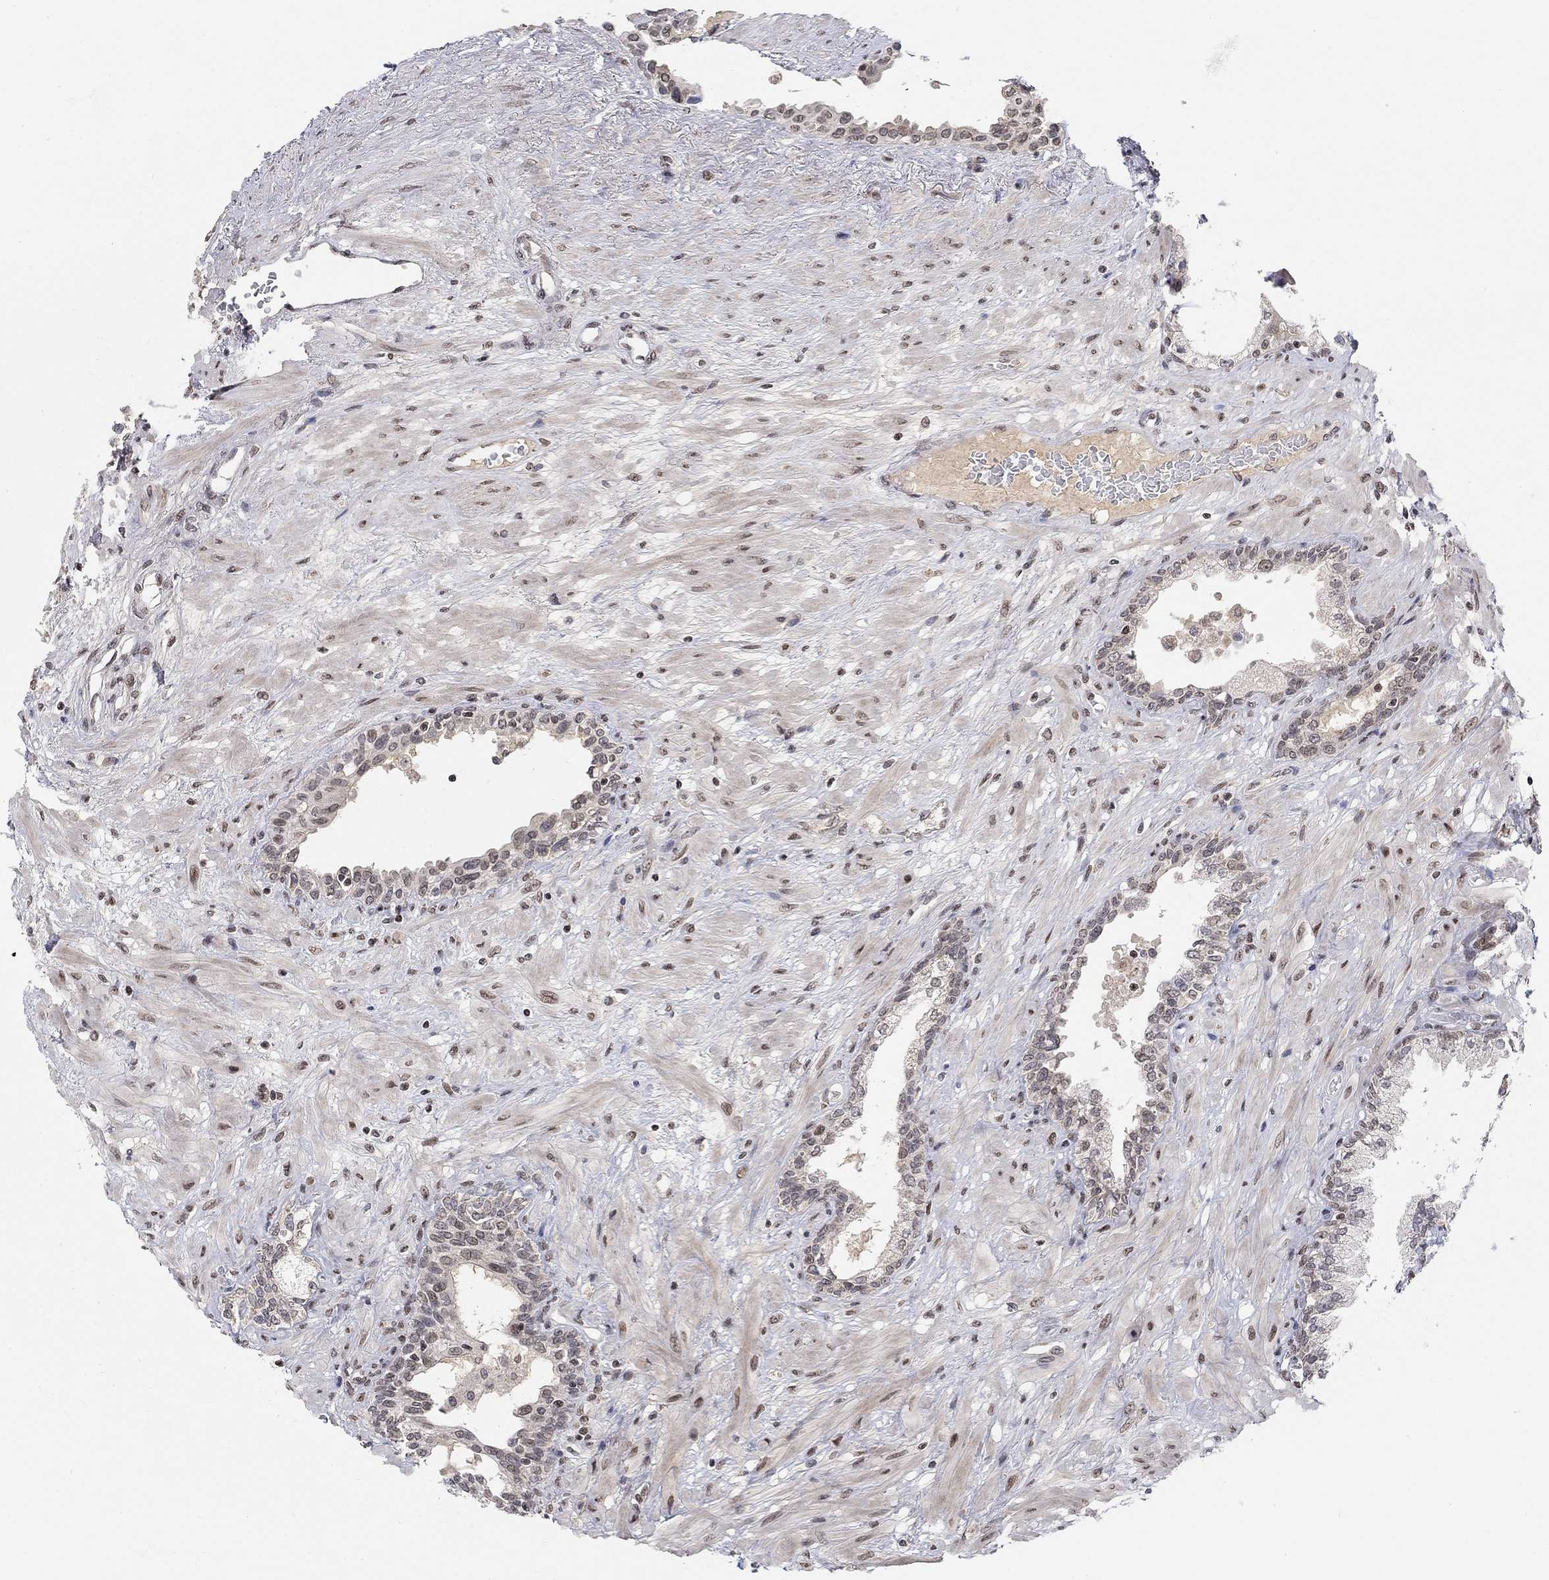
{"staining": {"intensity": "negative", "quantity": "none", "location": "none"}, "tissue": "prostate", "cell_type": "Glandular cells", "image_type": "normal", "snomed": [{"axis": "morphology", "description": "Normal tissue, NOS"}, {"axis": "topography", "description": "Prostate"}], "caption": "This is a micrograph of IHC staining of benign prostate, which shows no staining in glandular cells. (DAB (3,3'-diaminobenzidine) immunohistochemistry with hematoxylin counter stain).", "gene": "KLF12", "patient": {"sex": "male", "age": 63}}